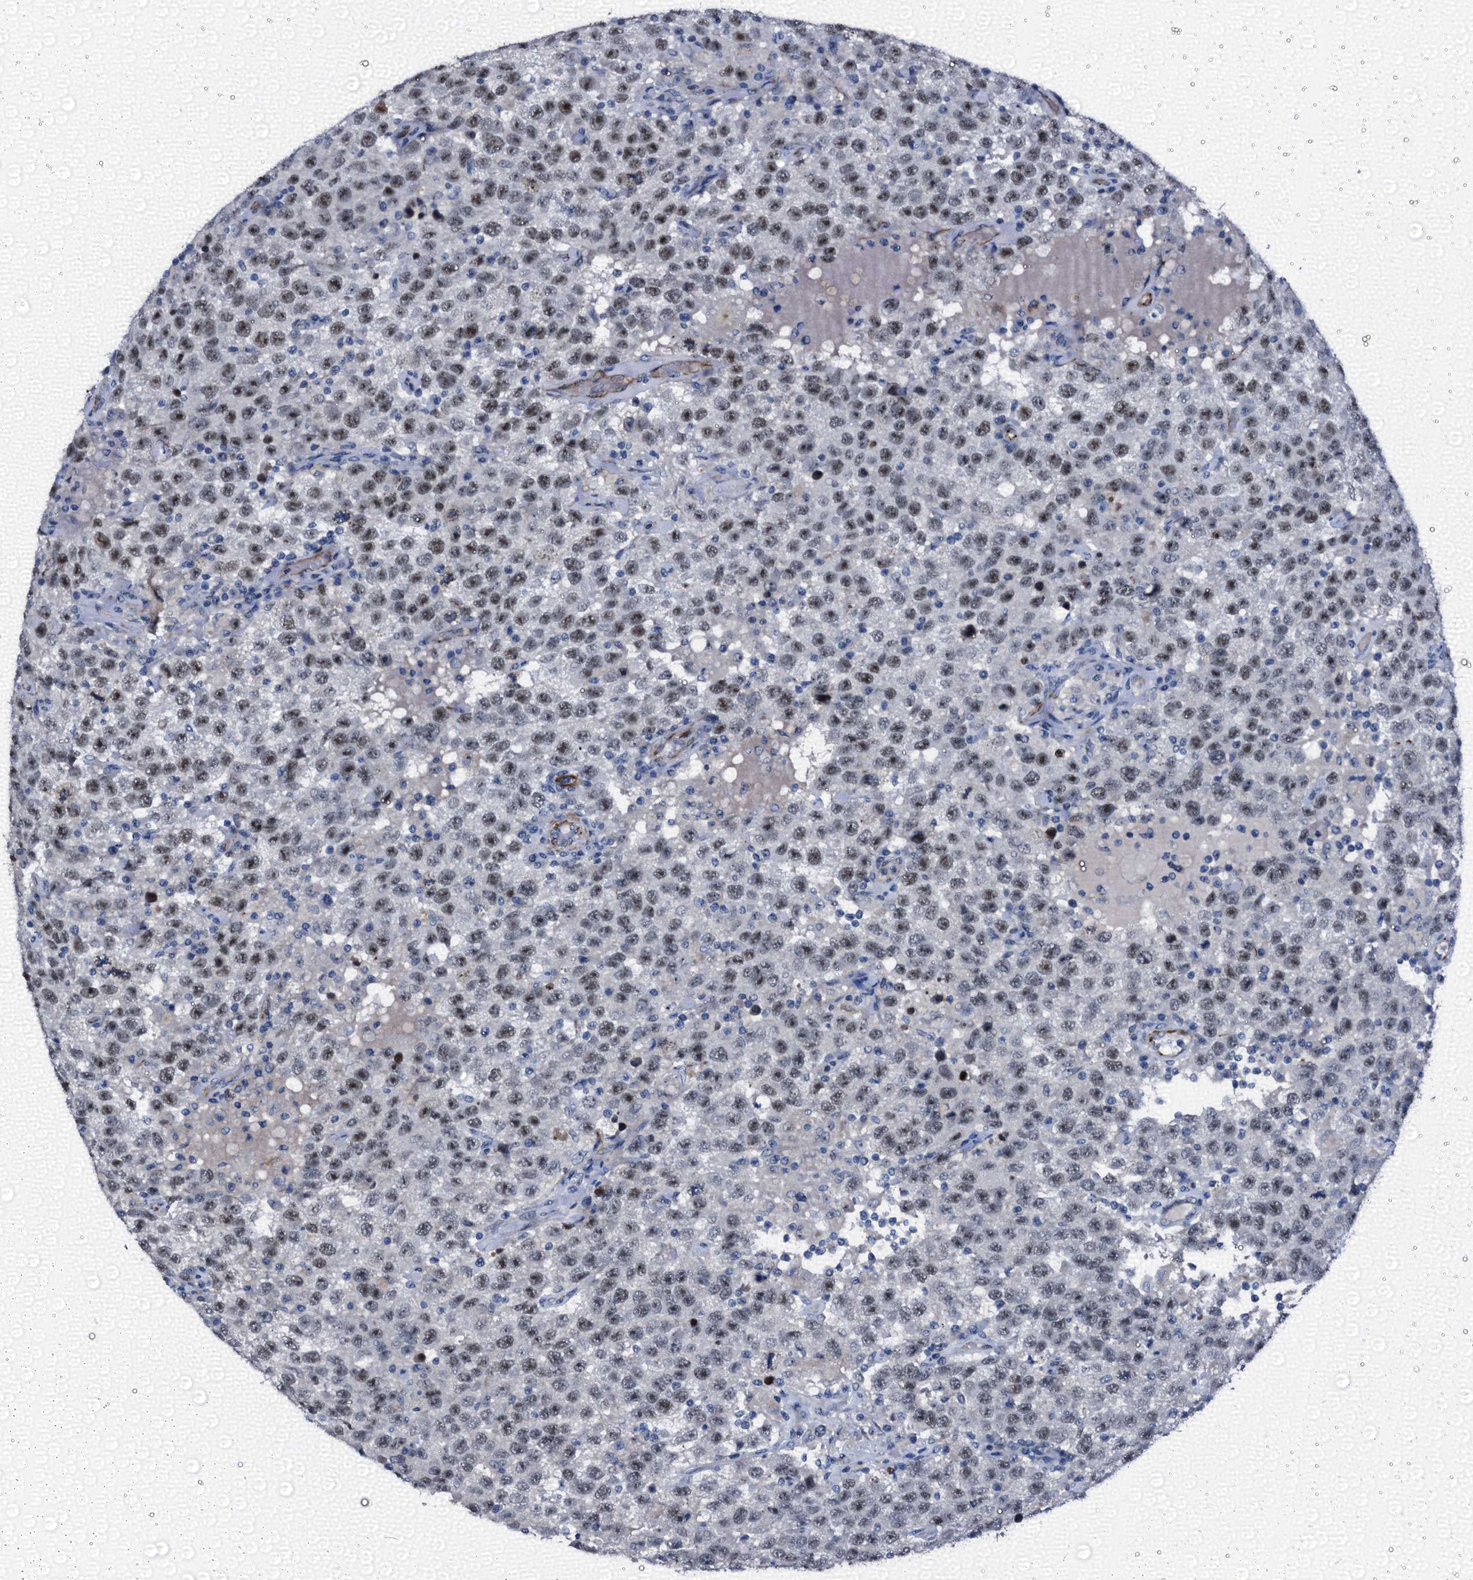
{"staining": {"intensity": "moderate", "quantity": ">75%", "location": "nuclear"}, "tissue": "testis cancer", "cell_type": "Tumor cells", "image_type": "cancer", "snomed": [{"axis": "morphology", "description": "Seminoma, NOS"}, {"axis": "topography", "description": "Testis"}], "caption": "This is a histology image of immunohistochemistry (IHC) staining of testis seminoma, which shows moderate expression in the nuclear of tumor cells.", "gene": "EMG1", "patient": {"sex": "male", "age": 41}}